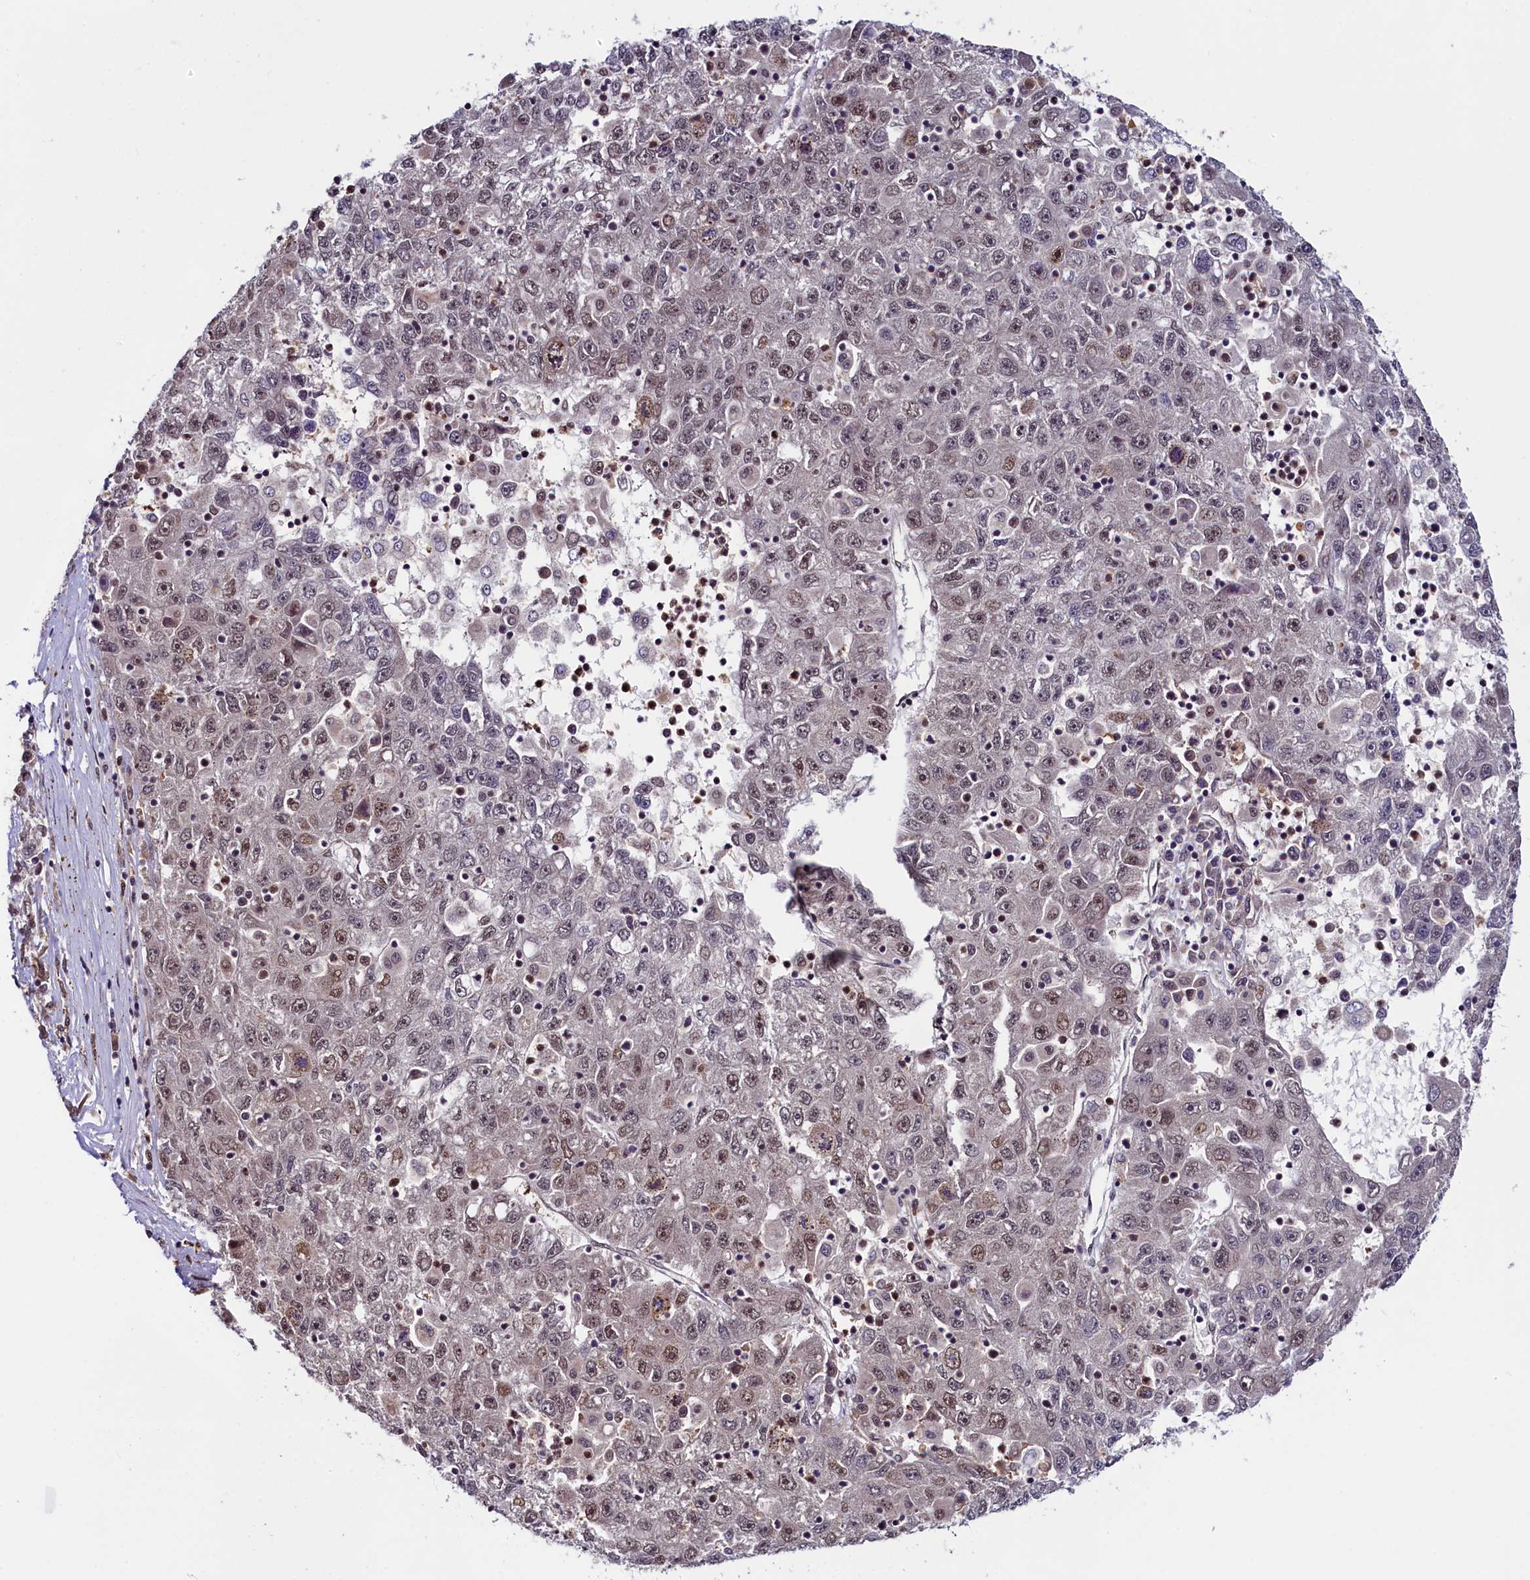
{"staining": {"intensity": "weak", "quantity": ">75%", "location": "nuclear"}, "tissue": "liver cancer", "cell_type": "Tumor cells", "image_type": "cancer", "snomed": [{"axis": "morphology", "description": "Carcinoma, Hepatocellular, NOS"}, {"axis": "topography", "description": "Liver"}], "caption": "Weak nuclear positivity is identified in about >75% of tumor cells in liver cancer.", "gene": "LEO1", "patient": {"sex": "male", "age": 49}}